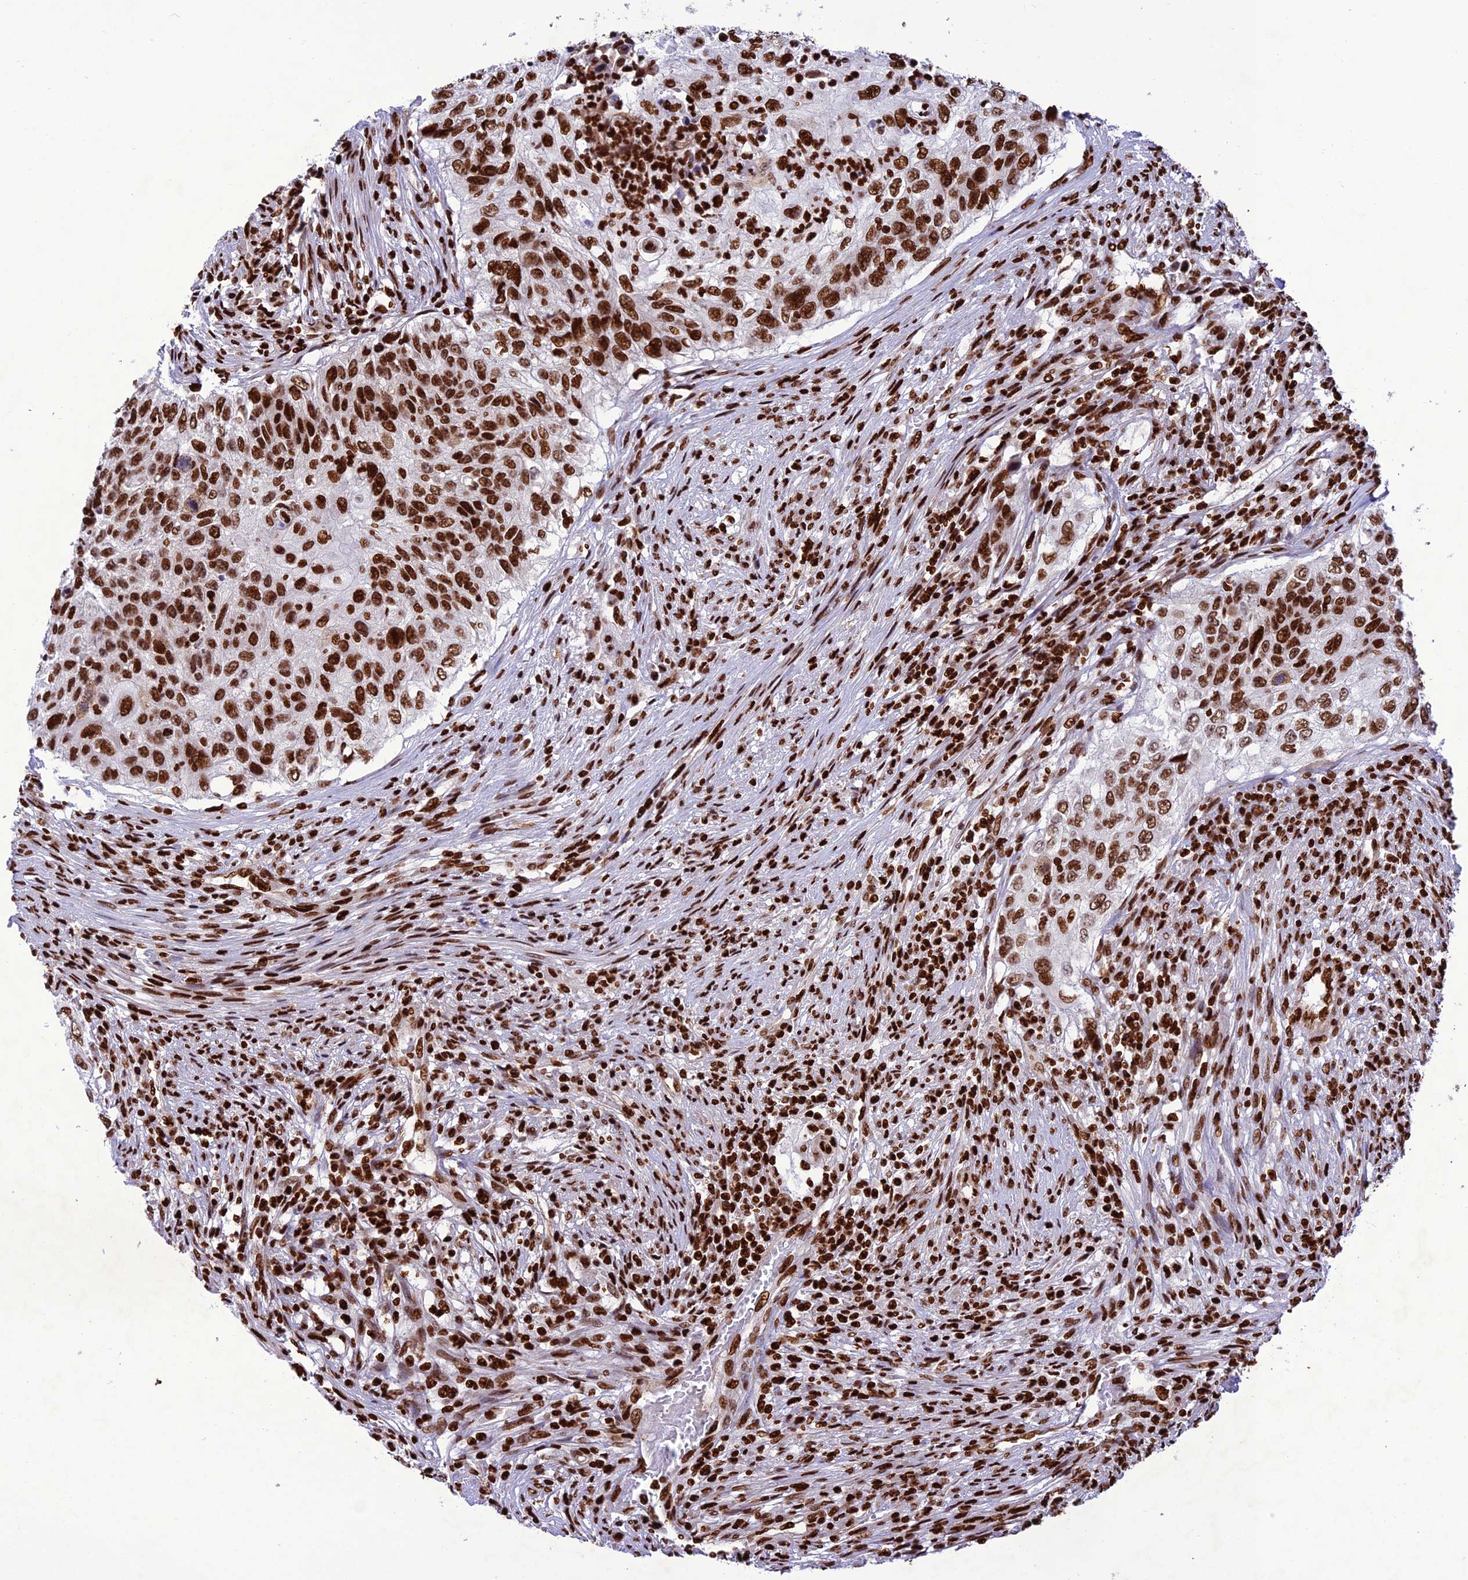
{"staining": {"intensity": "strong", "quantity": ">75%", "location": "nuclear"}, "tissue": "urothelial cancer", "cell_type": "Tumor cells", "image_type": "cancer", "snomed": [{"axis": "morphology", "description": "Urothelial carcinoma, High grade"}, {"axis": "topography", "description": "Urinary bladder"}], "caption": "DAB immunohistochemical staining of human urothelial carcinoma (high-grade) demonstrates strong nuclear protein expression in about >75% of tumor cells. Immunohistochemistry (ihc) stains the protein in brown and the nuclei are stained blue.", "gene": "INO80E", "patient": {"sex": "female", "age": 60}}